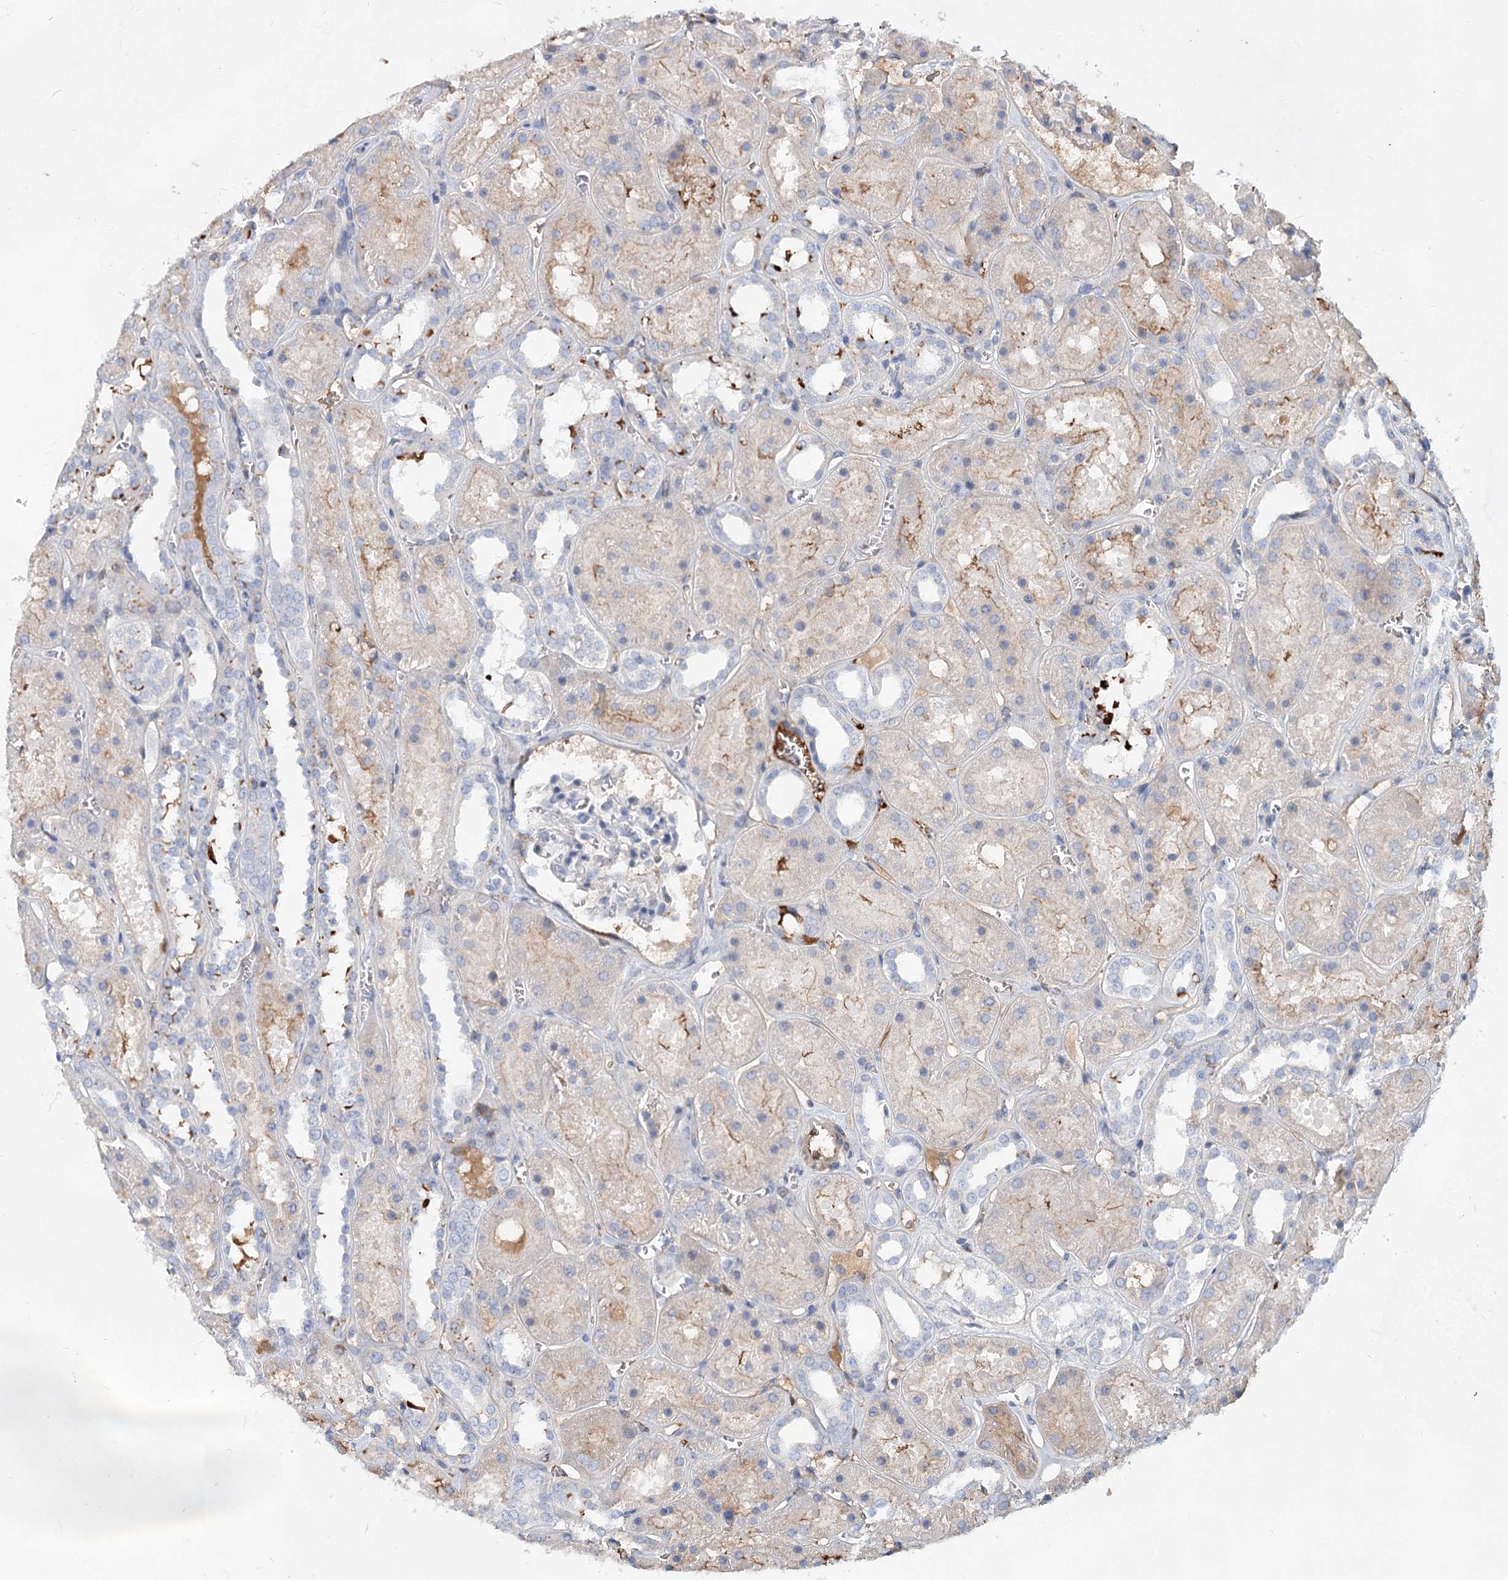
{"staining": {"intensity": "negative", "quantity": "none", "location": "none"}, "tissue": "kidney", "cell_type": "Cells in glomeruli", "image_type": "normal", "snomed": [{"axis": "morphology", "description": "Normal tissue, NOS"}, {"axis": "topography", "description": "Kidney"}], "caption": "Benign kidney was stained to show a protein in brown. There is no significant positivity in cells in glomeruli. The staining is performed using DAB brown chromogen with nuclei counter-stained in using hematoxylin.", "gene": "TASOR2", "patient": {"sex": "female", "age": 41}}